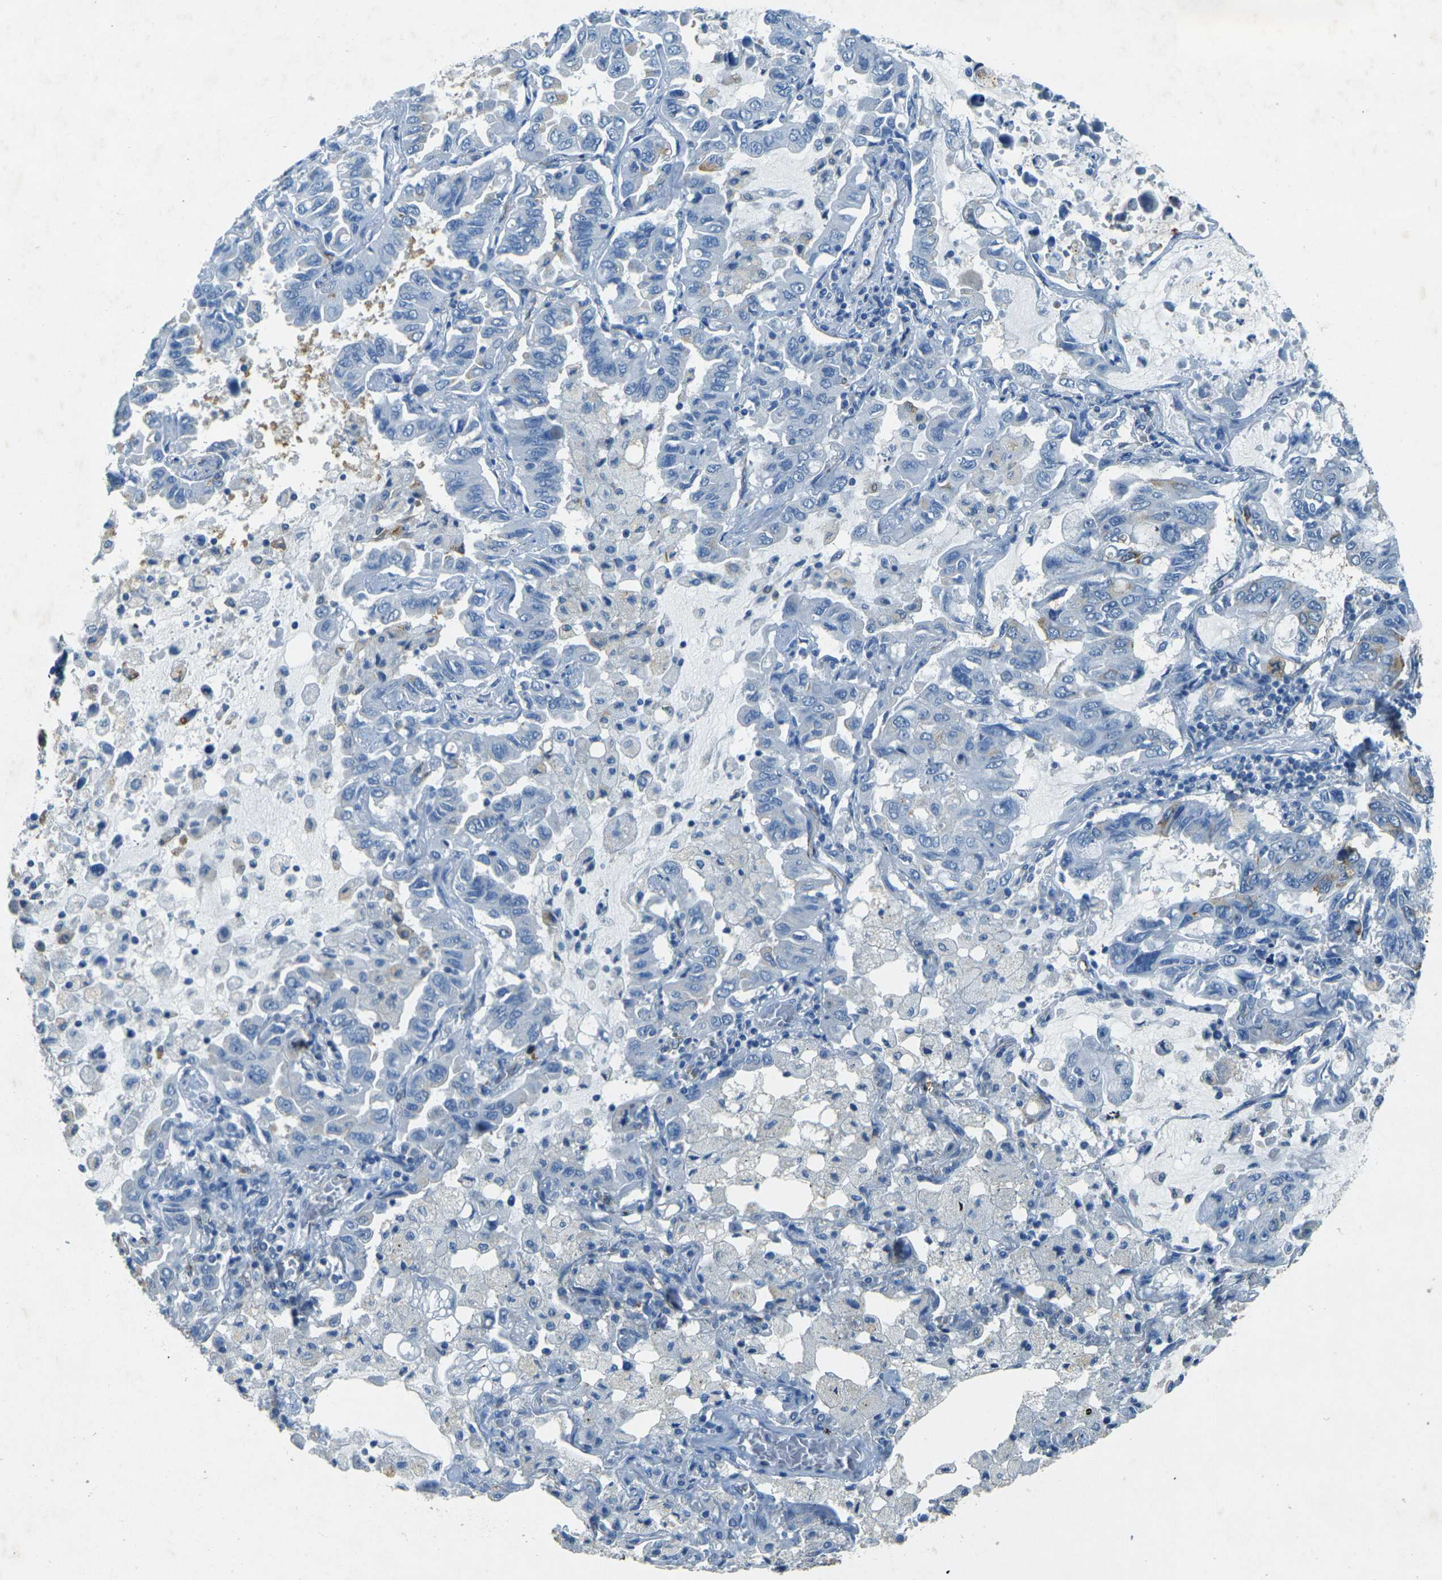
{"staining": {"intensity": "negative", "quantity": "none", "location": "none"}, "tissue": "lung cancer", "cell_type": "Tumor cells", "image_type": "cancer", "snomed": [{"axis": "morphology", "description": "Adenocarcinoma, NOS"}, {"axis": "topography", "description": "Lung"}], "caption": "Immunohistochemistry (IHC) histopathology image of adenocarcinoma (lung) stained for a protein (brown), which shows no expression in tumor cells.", "gene": "SORT1", "patient": {"sex": "male", "age": 64}}